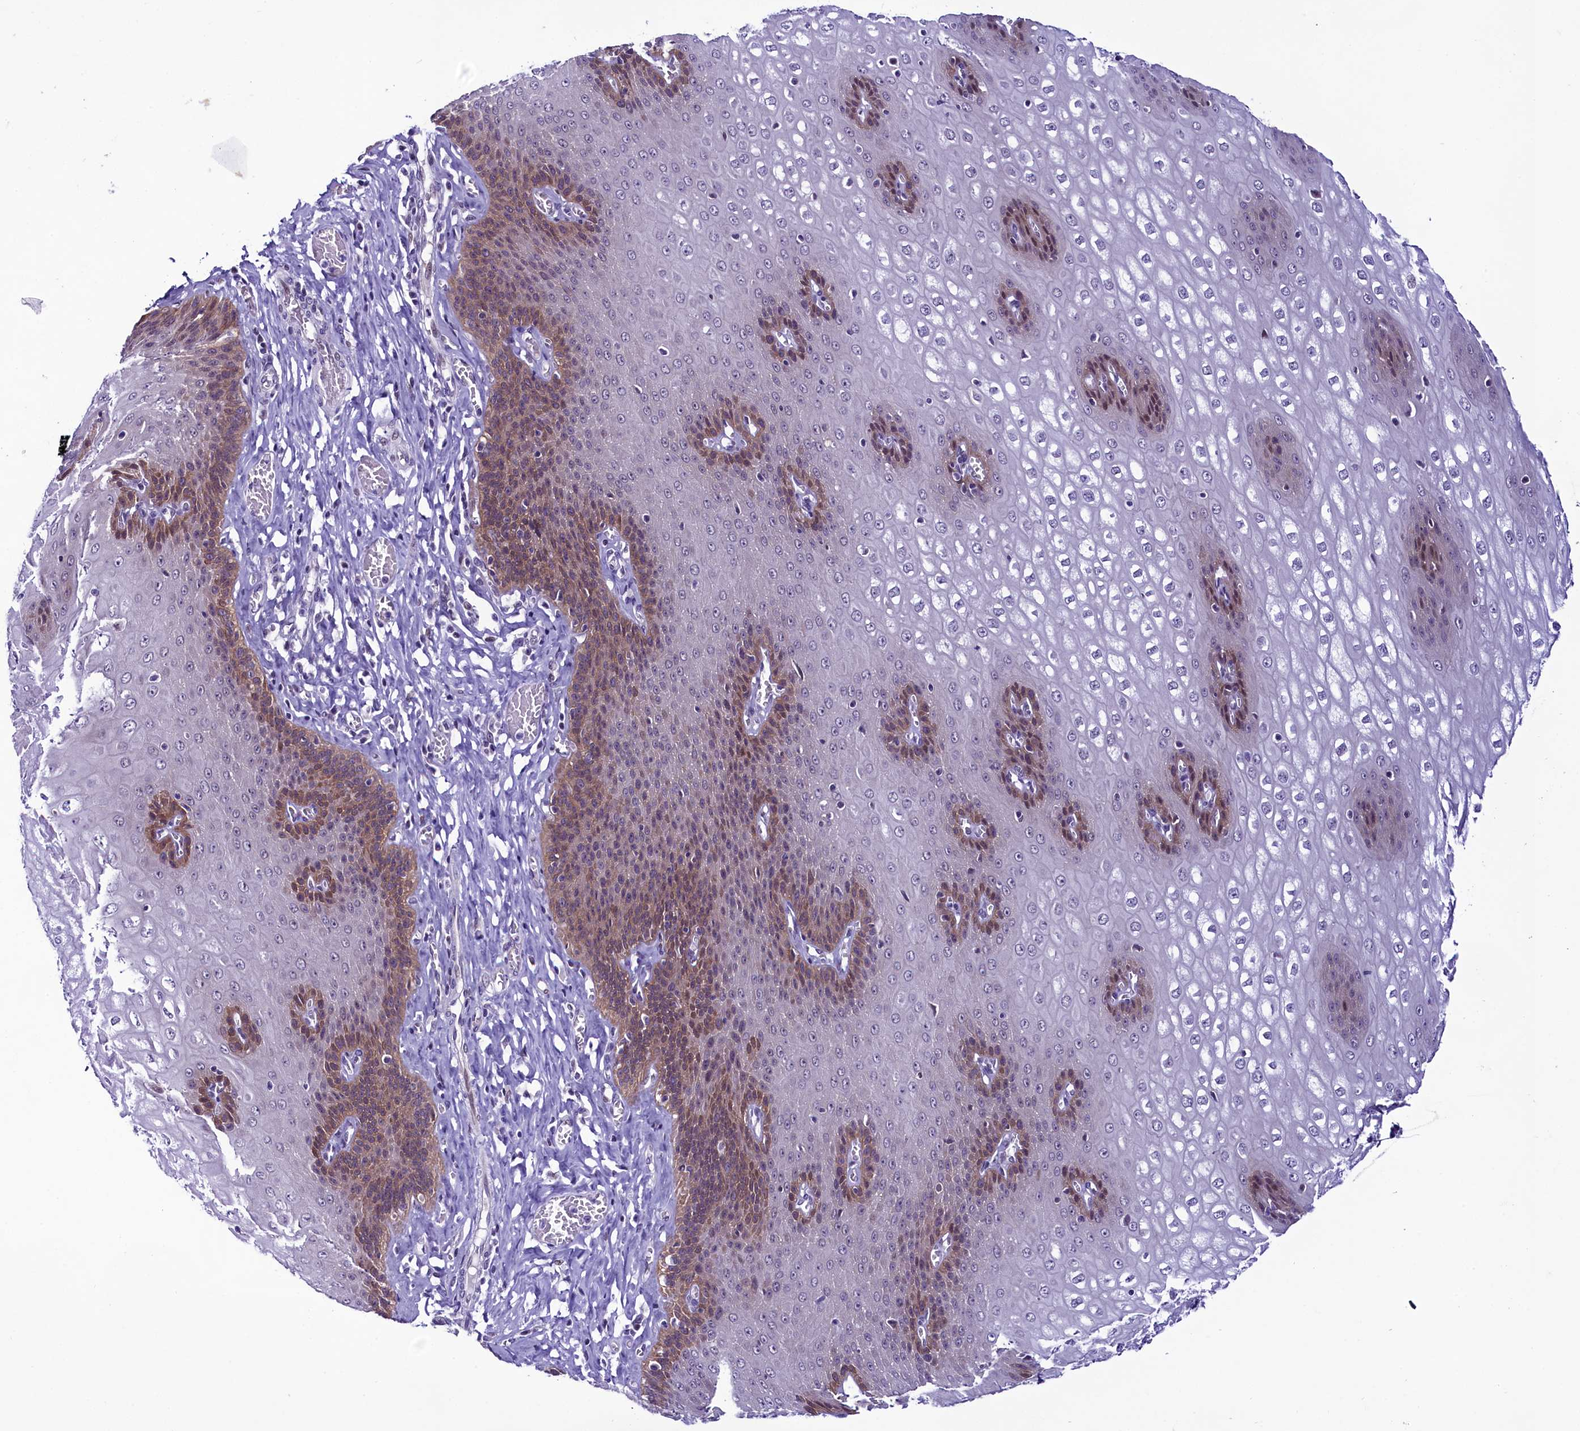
{"staining": {"intensity": "moderate", "quantity": "25%-75%", "location": "cytoplasmic/membranous,nuclear"}, "tissue": "esophagus", "cell_type": "Squamous epithelial cells", "image_type": "normal", "snomed": [{"axis": "morphology", "description": "Normal tissue, NOS"}, {"axis": "topography", "description": "Esophagus"}], "caption": "Immunohistochemistry (IHC) of benign human esophagus reveals medium levels of moderate cytoplasmic/membranous,nuclear staining in approximately 25%-75% of squamous epithelial cells. (Brightfield microscopy of DAB IHC at high magnification).", "gene": "CCDC106", "patient": {"sex": "male", "age": 60}}